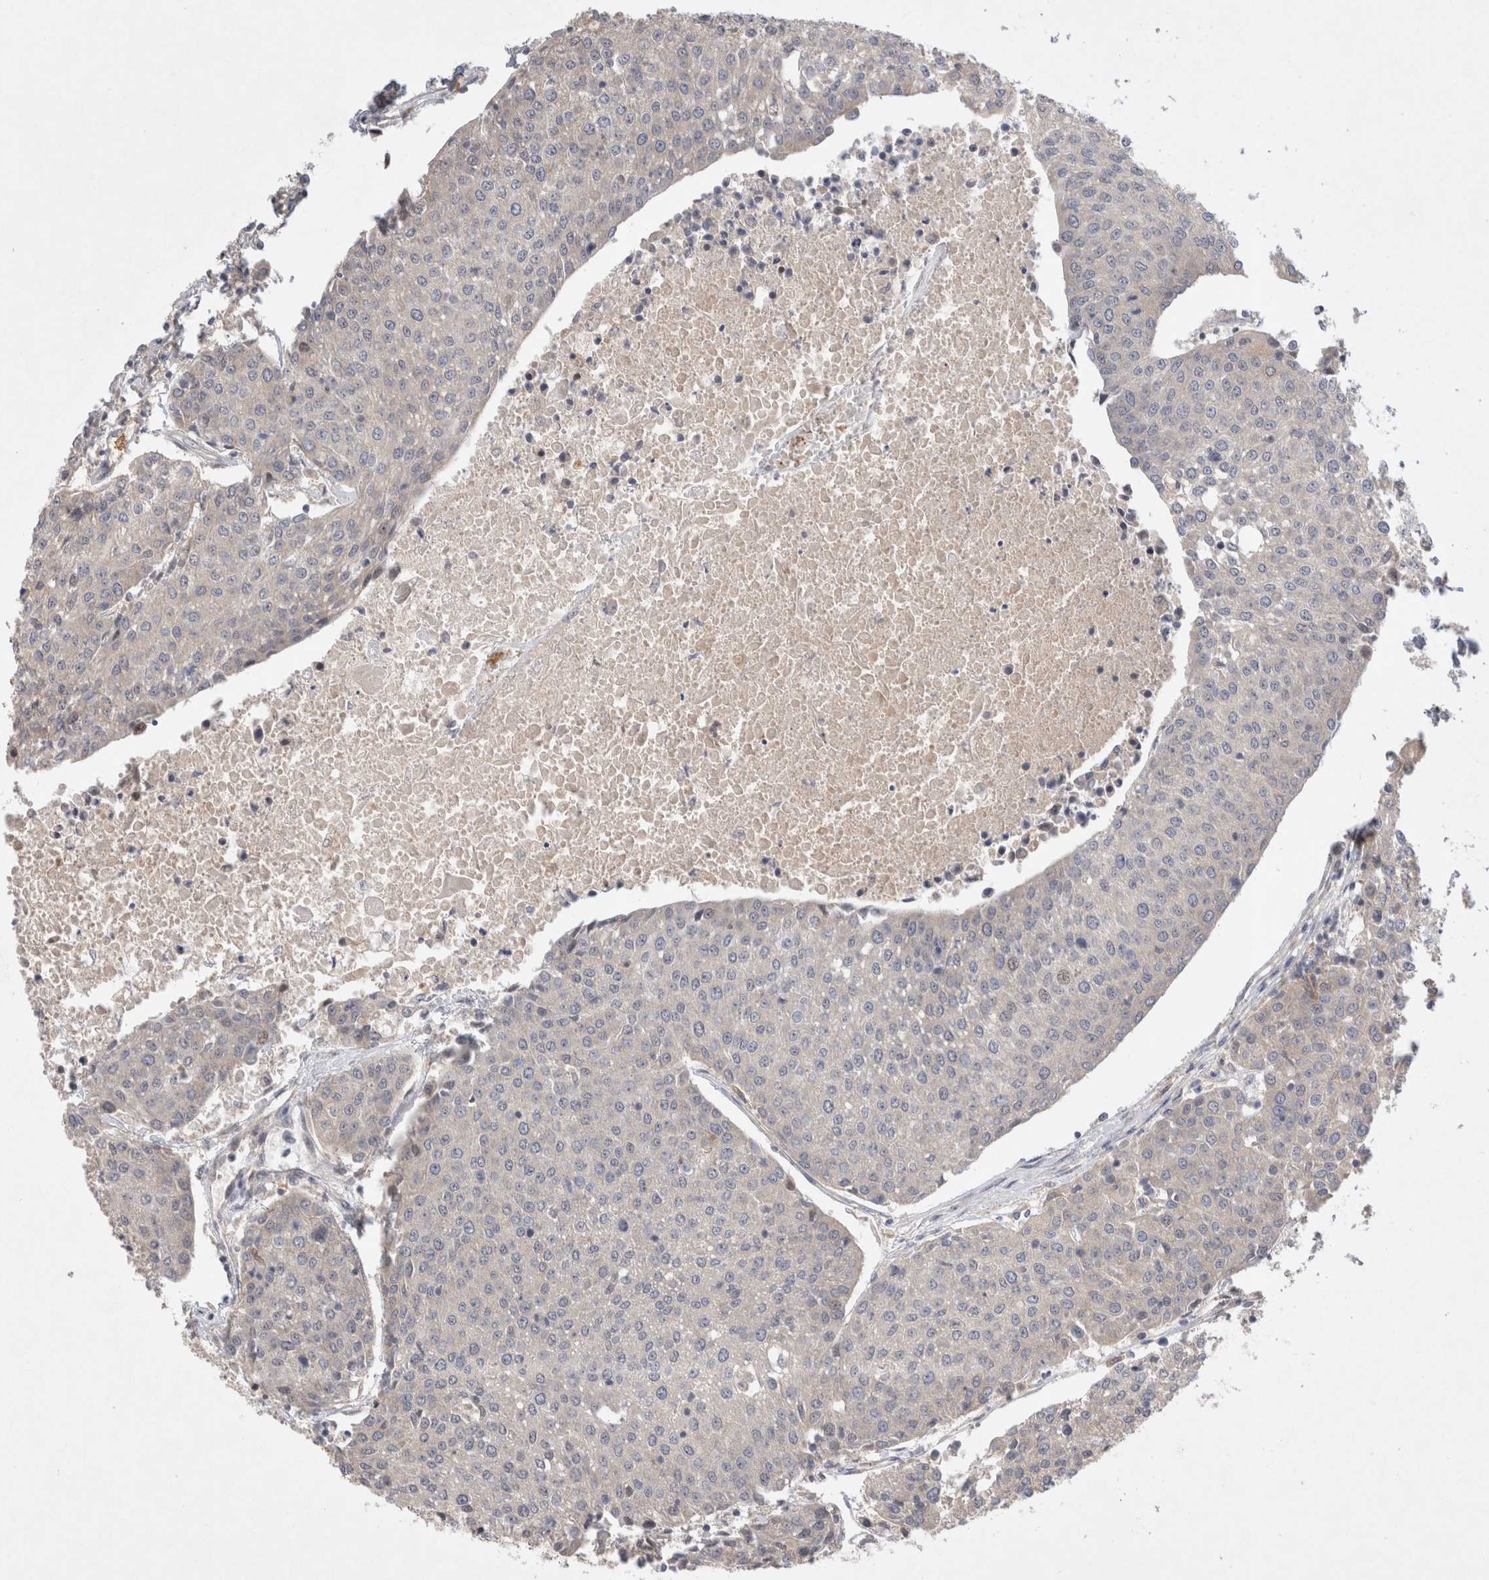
{"staining": {"intensity": "negative", "quantity": "none", "location": "none"}, "tissue": "urothelial cancer", "cell_type": "Tumor cells", "image_type": "cancer", "snomed": [{"axis": "morphology", "description": "Urothelial carcinoma, High grade"}, {"axis": "topography", "description": "Urinary bladder"}], "caption": "Immunohistochemical staining of human high-grade urothelial carcinoma reveals no significant staining in tumor cells.", "gene": "HTT", "patient": {"sex": "female", "age": 85}}